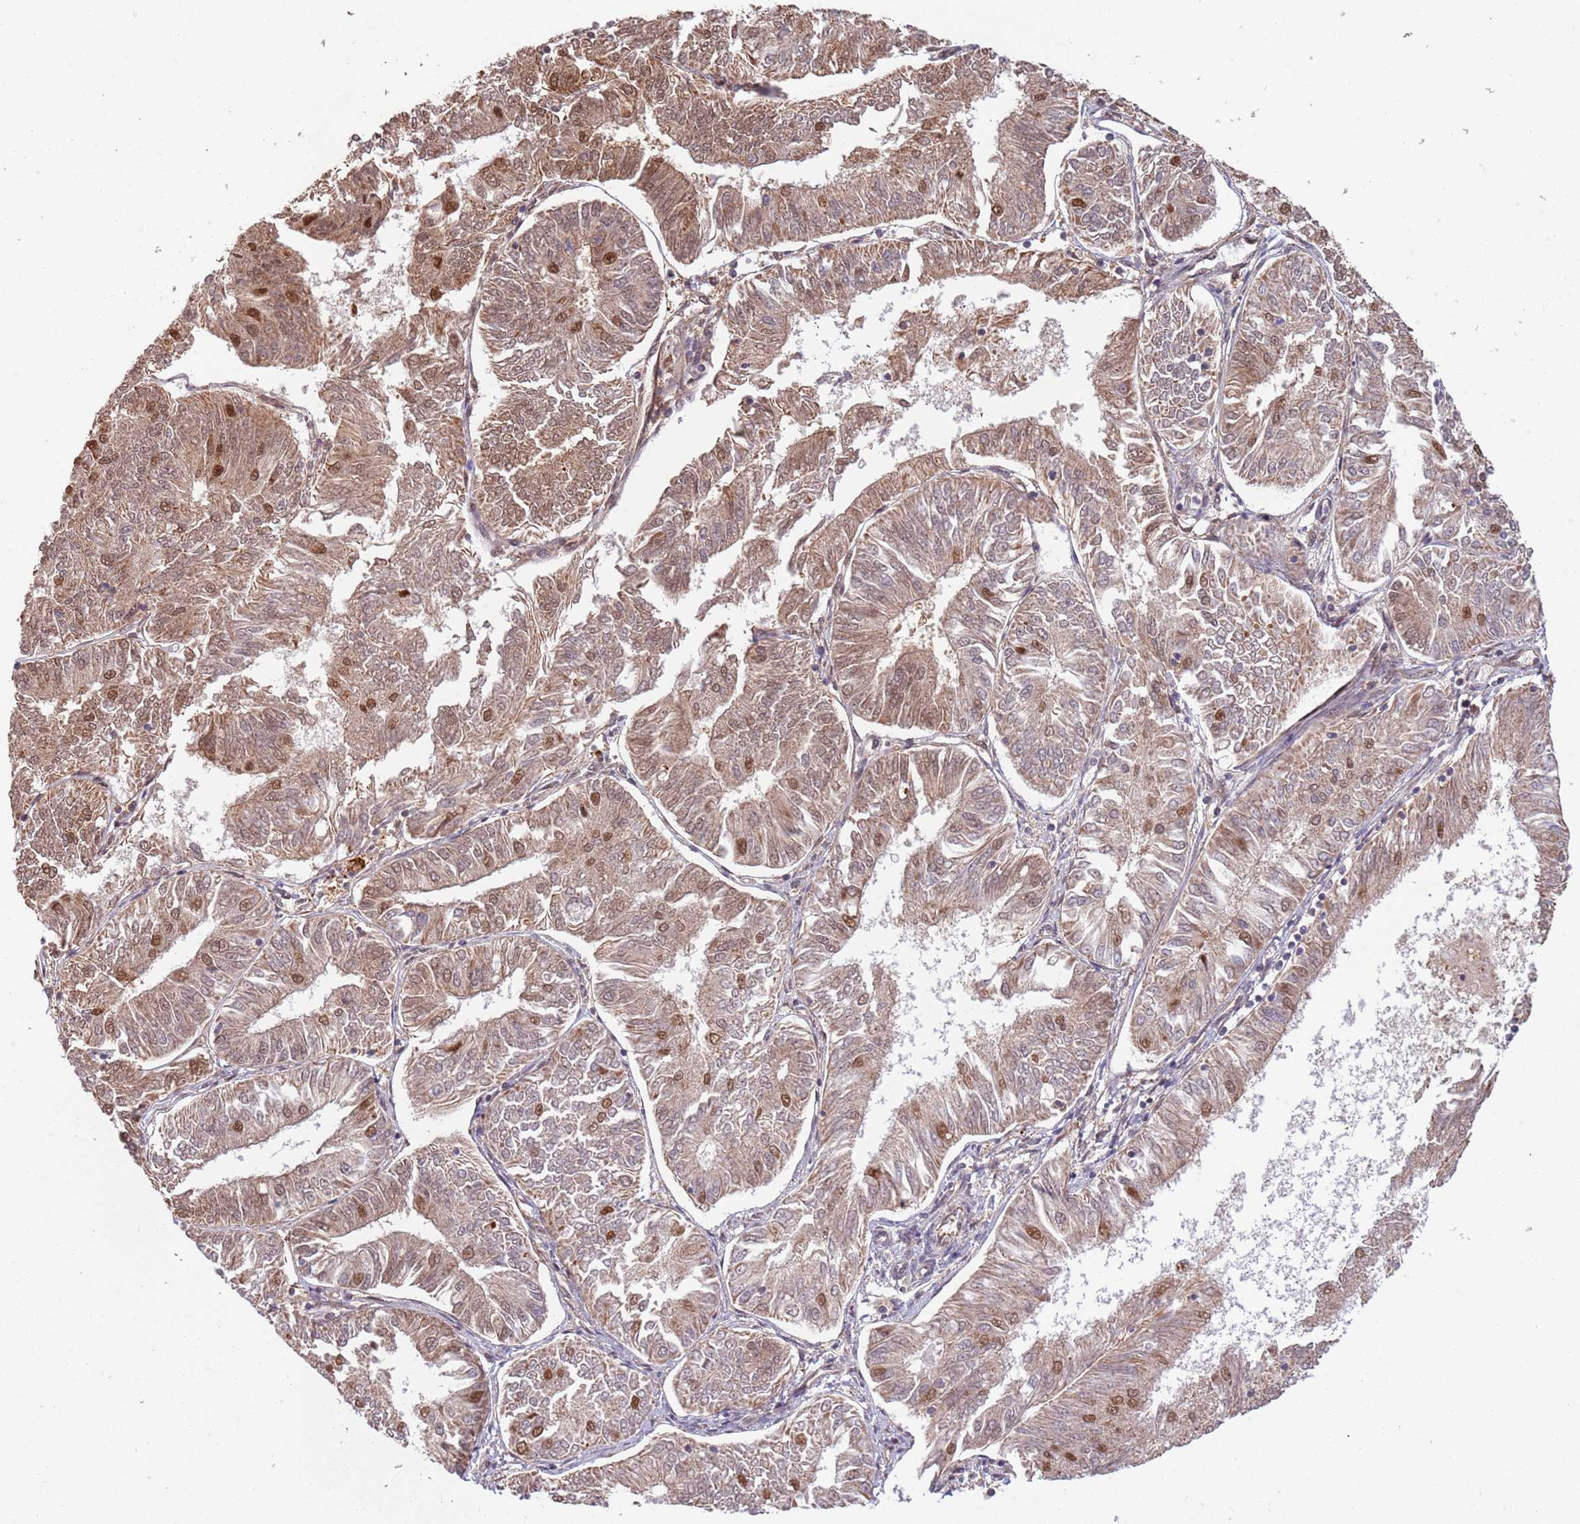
{"staining": {"intensity": "moderate", "quantity": ">75%", "location": "cytoplasmic/membranous,nuclear"}, "tissue": "endometrial cancer", "cell_type": "Tumor cells", "image_type": "cancer", "snomed": [{"axis": "morphology", "description": "Adenocarcinoma, NOS"}, {"axis": "topography", "description": "Endometrium"}], "caption": "About >75% of tumor cells in human adenocarcinoma (endometrial) reveal moderate cytoplasmic/membranous and nuclear protein expression as visualized by brown immunohistochemical staining.", "gene": "PLSCR5", "patient": {"sex": "female", "age": 58}}